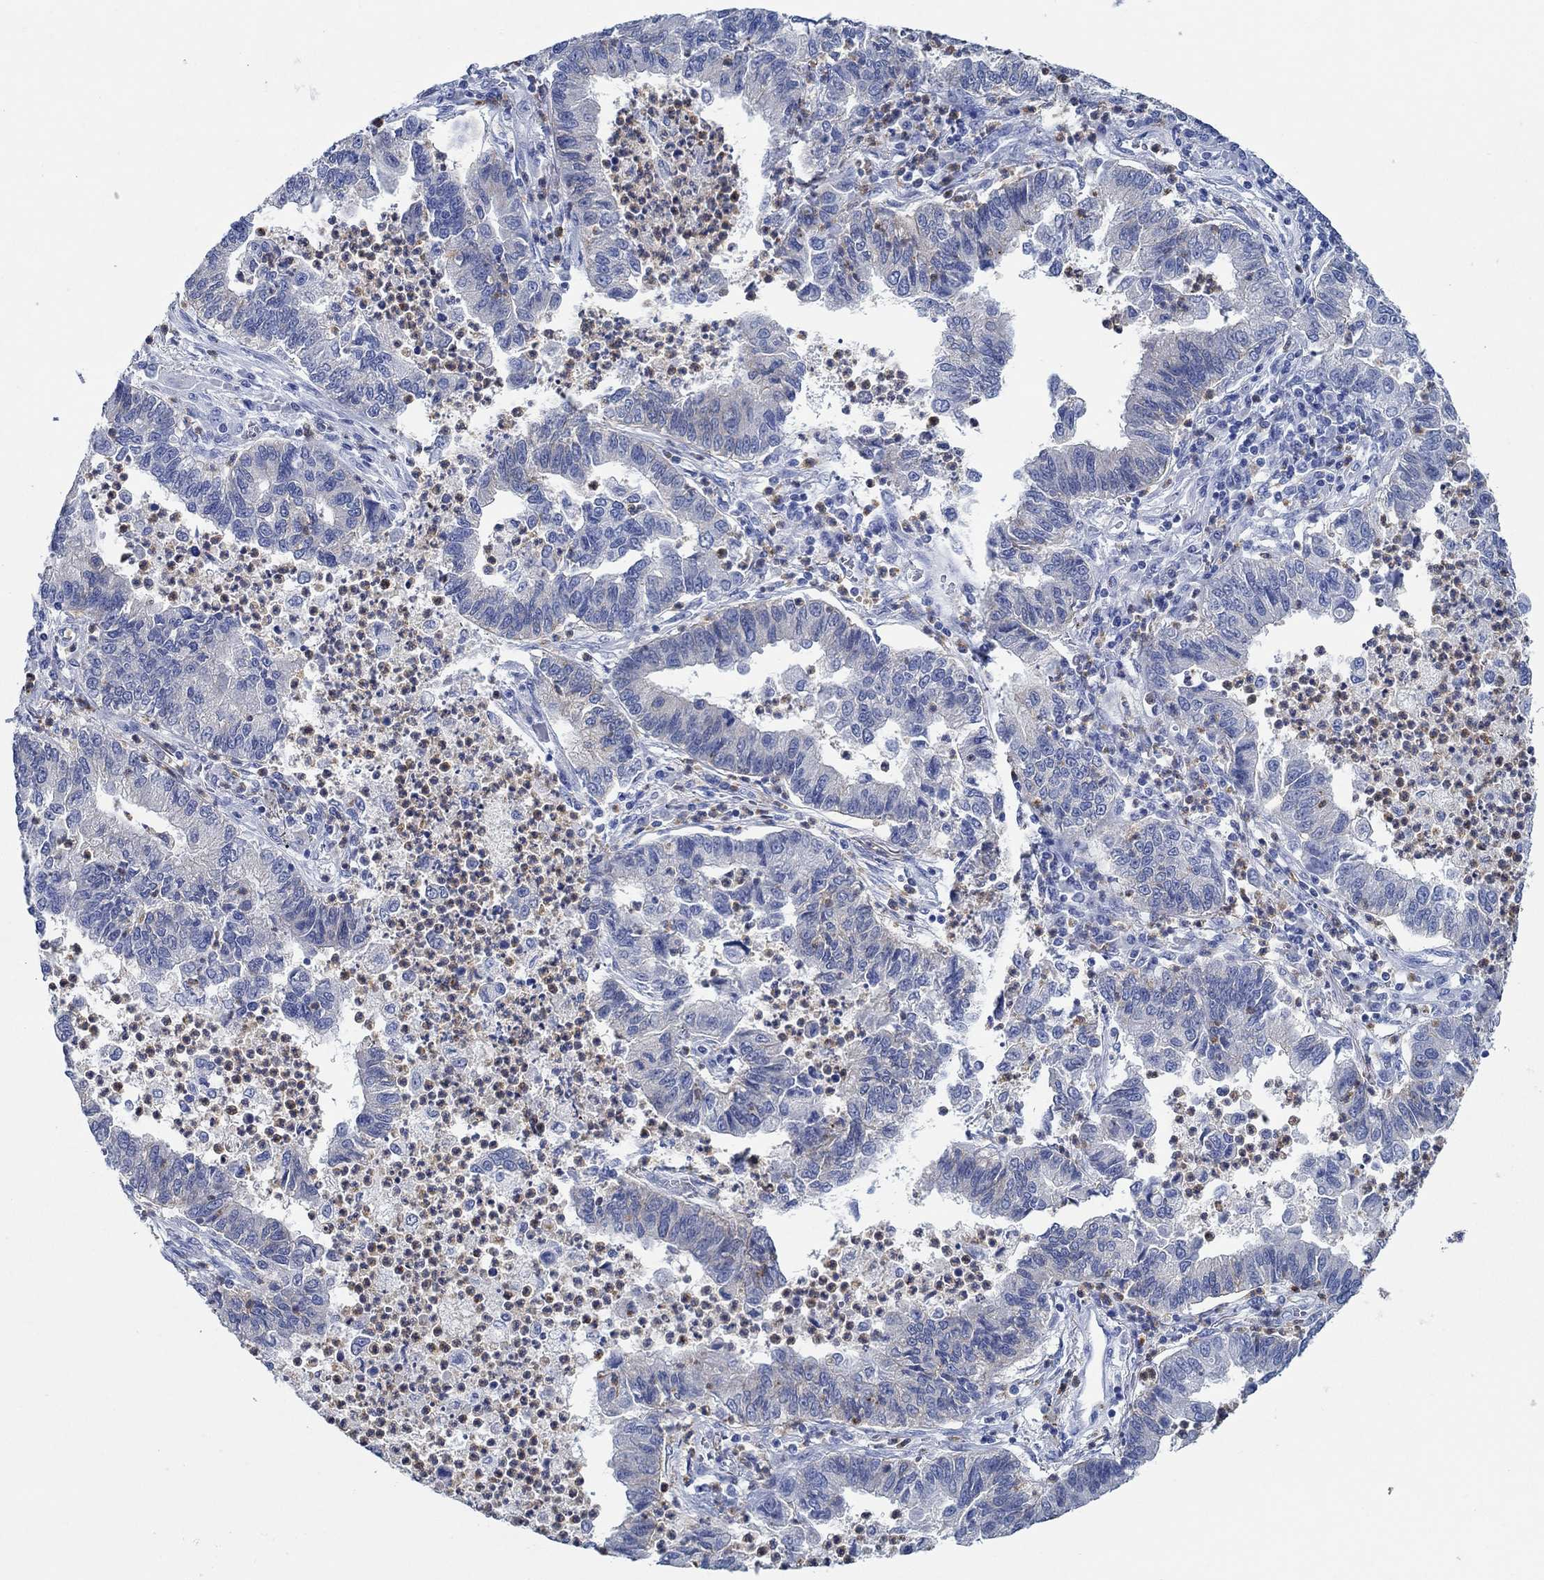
{"staining": {"intensity": "weak", "quantity": "<25%", "location": "cytoplasmic/membranous"}, "tissue": "lung cancer", "cell_type": "Tumor cells", "image_type": "cancer", "snomed": [{"axis": "morphology", "description": "Adenocarcinoma, NOS"}, {"axis": "topography", "description": "Lung"}], "caption": "A high-resolution micrograph shows immunohistochemistry staining of lung cancer, which shows no significant expression in tumor cells.", "gene": "ZNF671", "patient": {"sex": "female", "age": 57}}